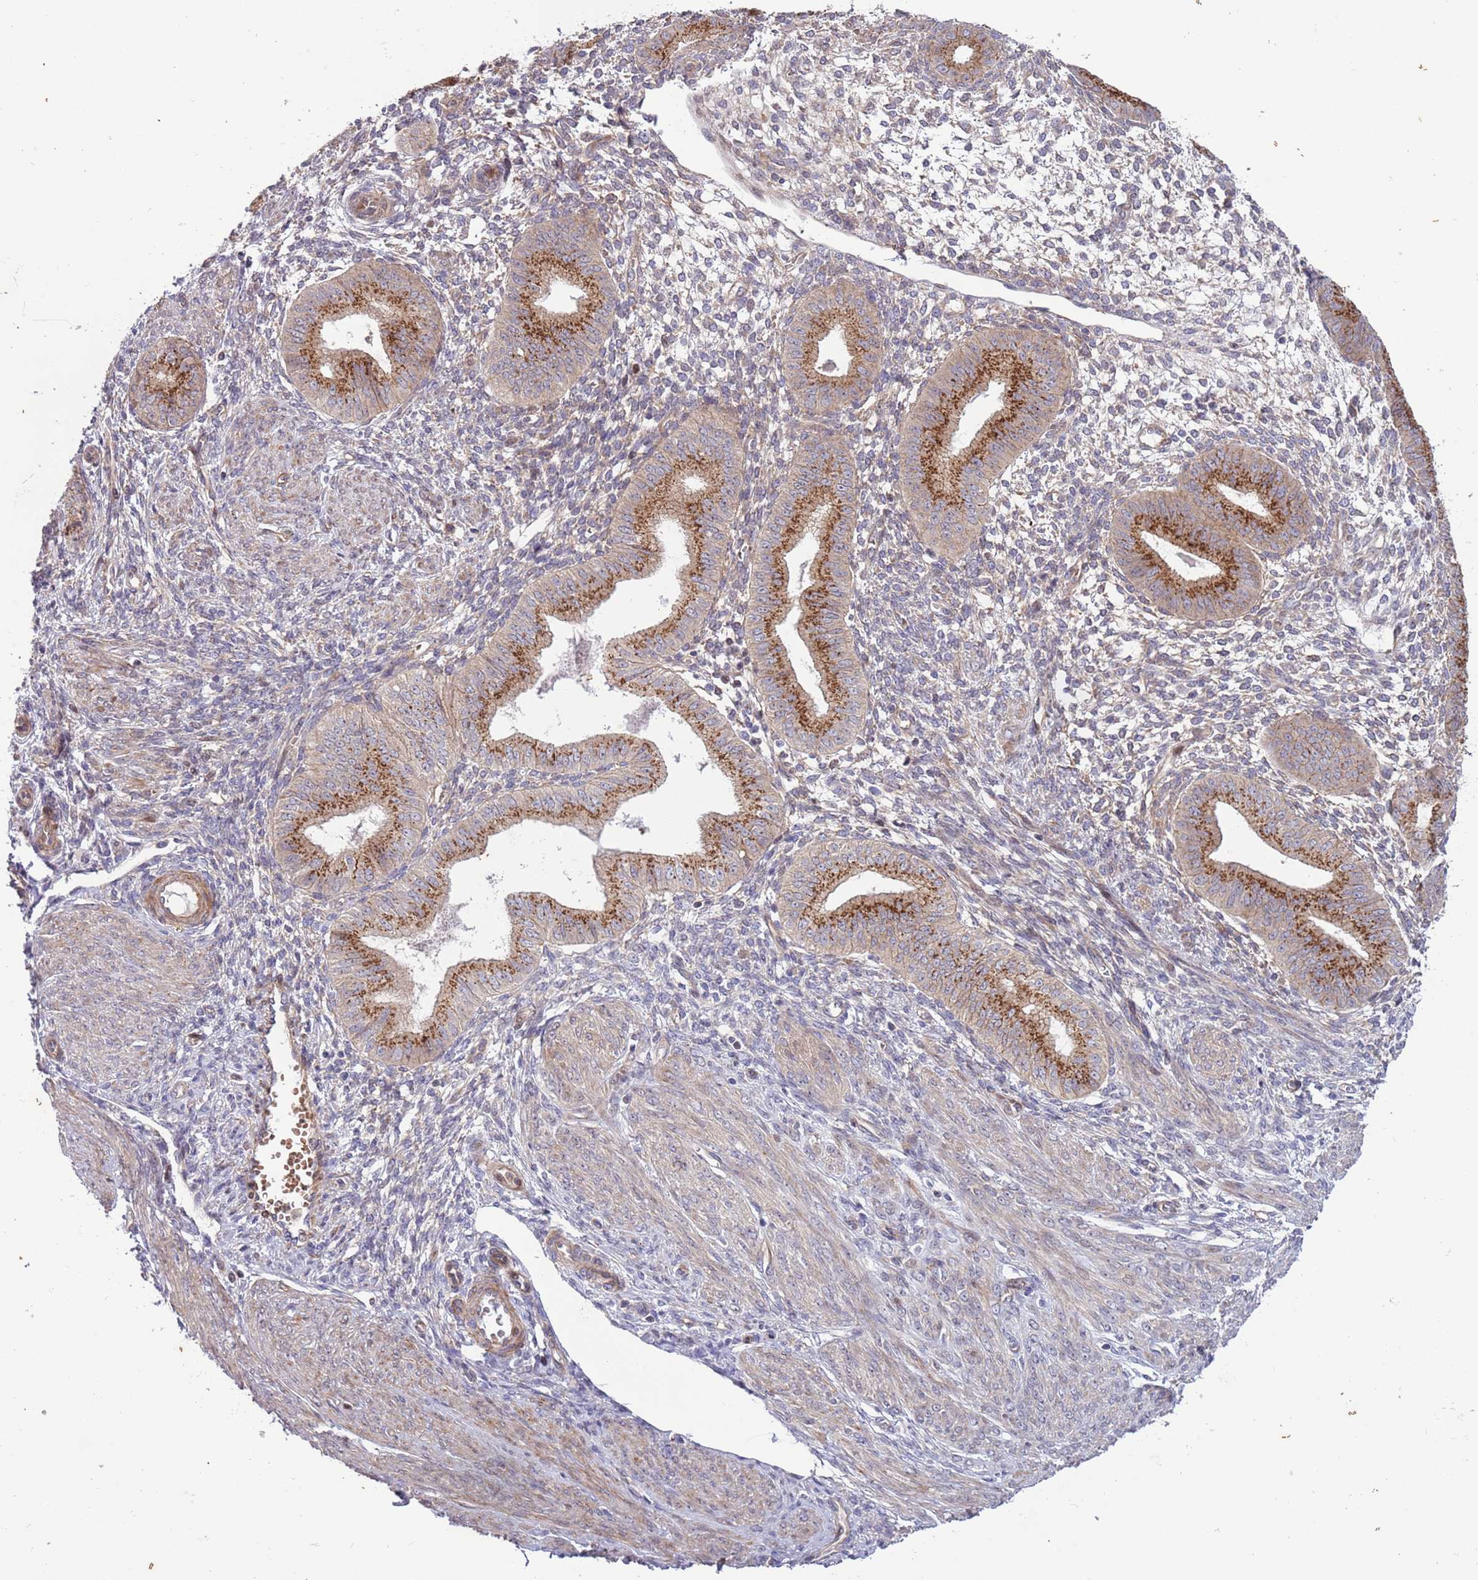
{"staining": {"intensity": "weak", "quantity": "<25%", "location": "cytoplasmic/membranous"}, "tissue": "endometrium", "cell_type": "Cells in endometrial stroma", "image_type": "normal", "snomed": [{"axis": "morphology", "description": "Normal tissue, NOS"}, {"axis": "topography", "description": "Endometrium"}], "caption": "Cells in endometrial stroma show no significant protein expression in benign endometrium. (DAB (3,3'-diaminobenzidine) IHC with hematoxylin counter stain).", "gene": "ITGB6", "patient": {"sex": "female", "age": 49}}